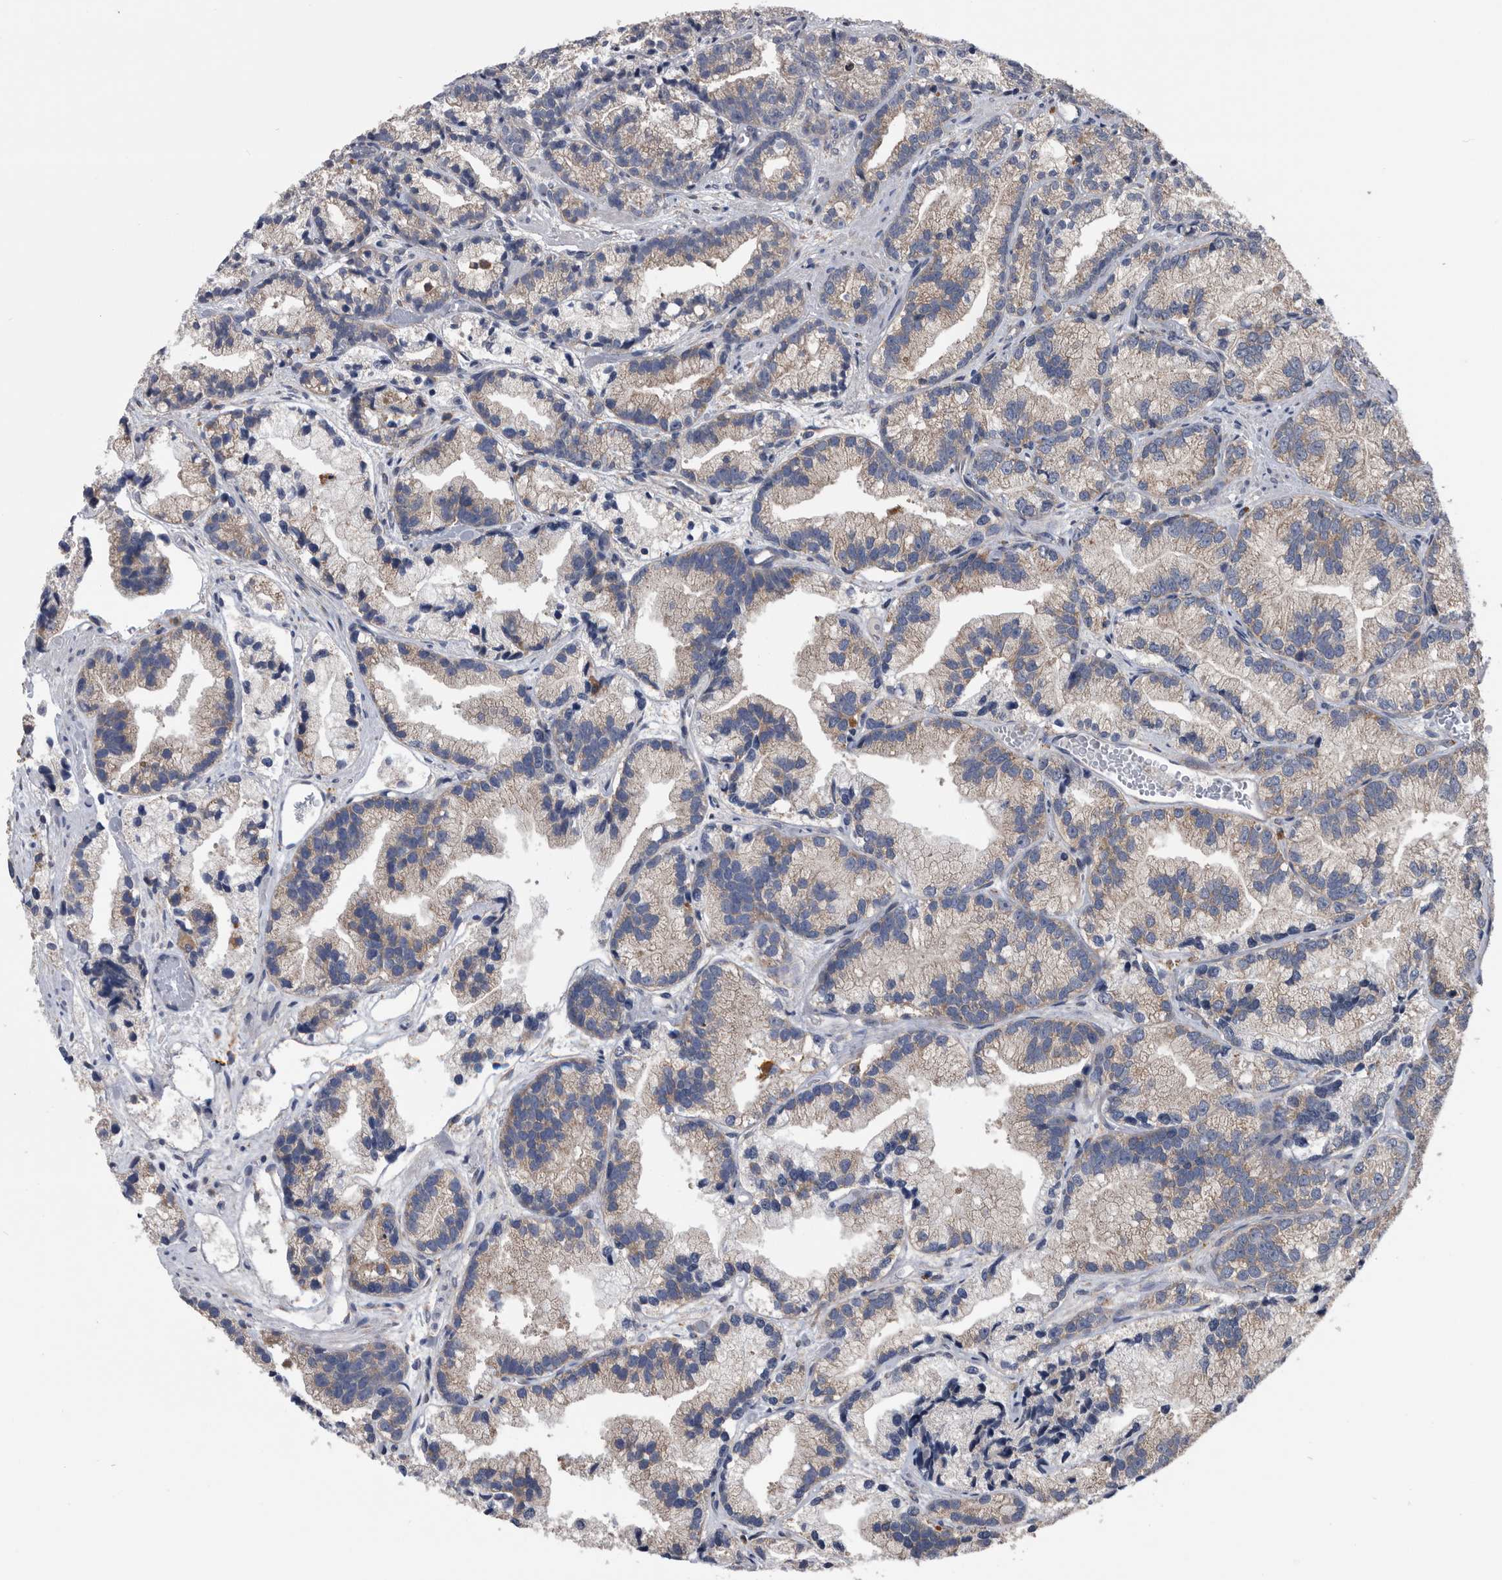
{"staining": {"intensity": "weak", "quantity": "25%-75%", "location": "cytoplasmic/membranous"}, "tissue": "prostate cancer", "cell_type": "Tumor cells", "image_type": "cancer", "snomed": [{"axis": "morphology", "description": "Adenocarcinoma, Low grade"}, {"axis": "topography", "description": "Prostate"}], "caption": "A low amount of weak cytoplasmic/membranous positivity is identified in about 25%-75% of tumor cells in prostate low-grade adenocarcinoma tissue.", "gene": "NRBP1", "patient": {"sex": "male", "age": 89}}